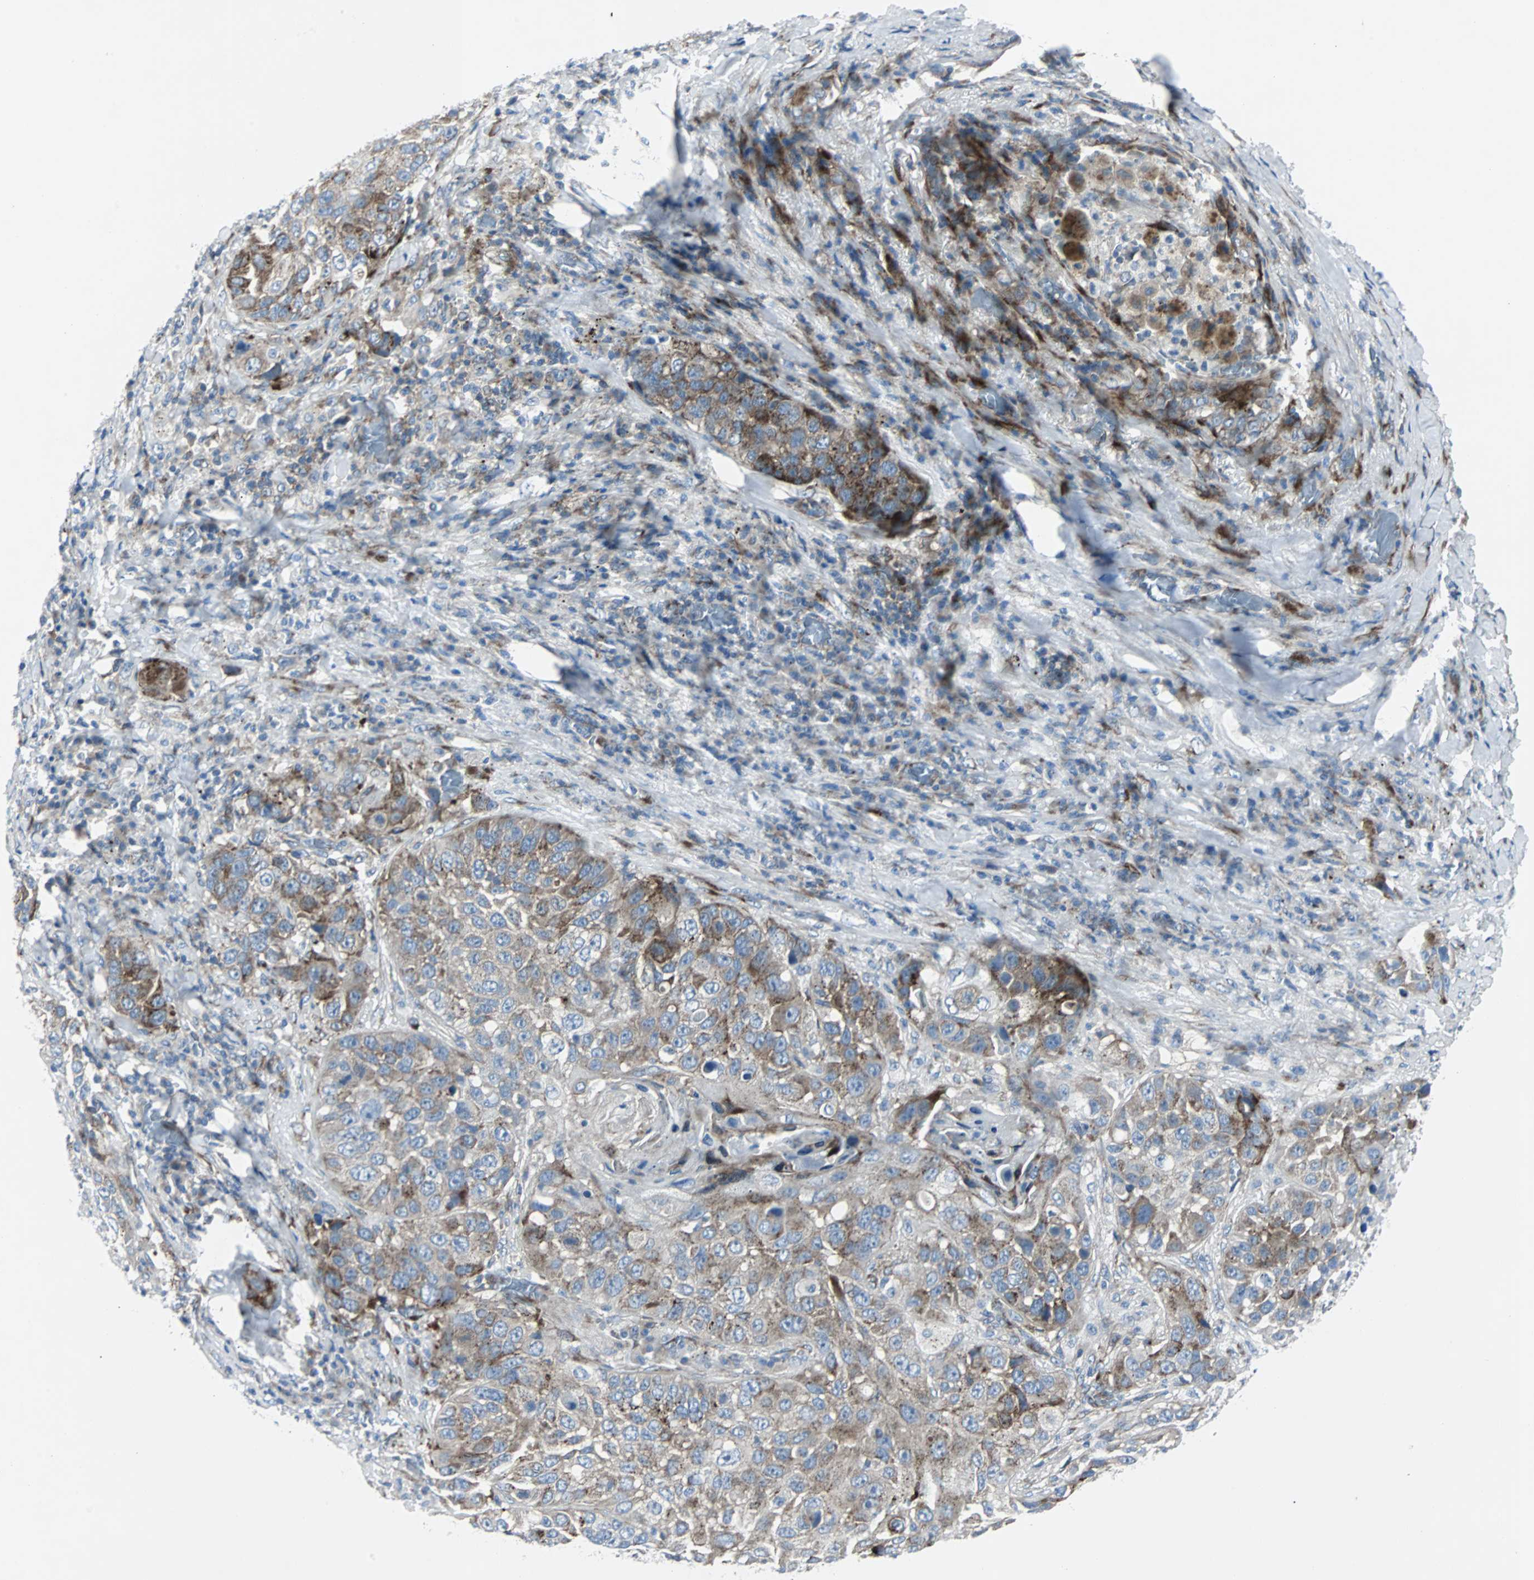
{"staining": {"intensity": "moderate", "quantity": "25%-75%", "location": "cytoplasmic/membranous"}, "tissue": "lung cancer", "cell_type": "Tumor cells", "image_type": "cancer", "snomed": [{"axis": "morphology", "description": "Squamous cell carcinoma, NOS"}, {"axis": "topography", "description": "Lung"}], "caption": "Lung cancer was stained to show a protein in brown. There is medium levels of moderate cytoplasmic/membranous staining in approximately 25%-75% of tumor cells.", "gene": "BBC3", "patient": {"sex": "male", "age": 57}}